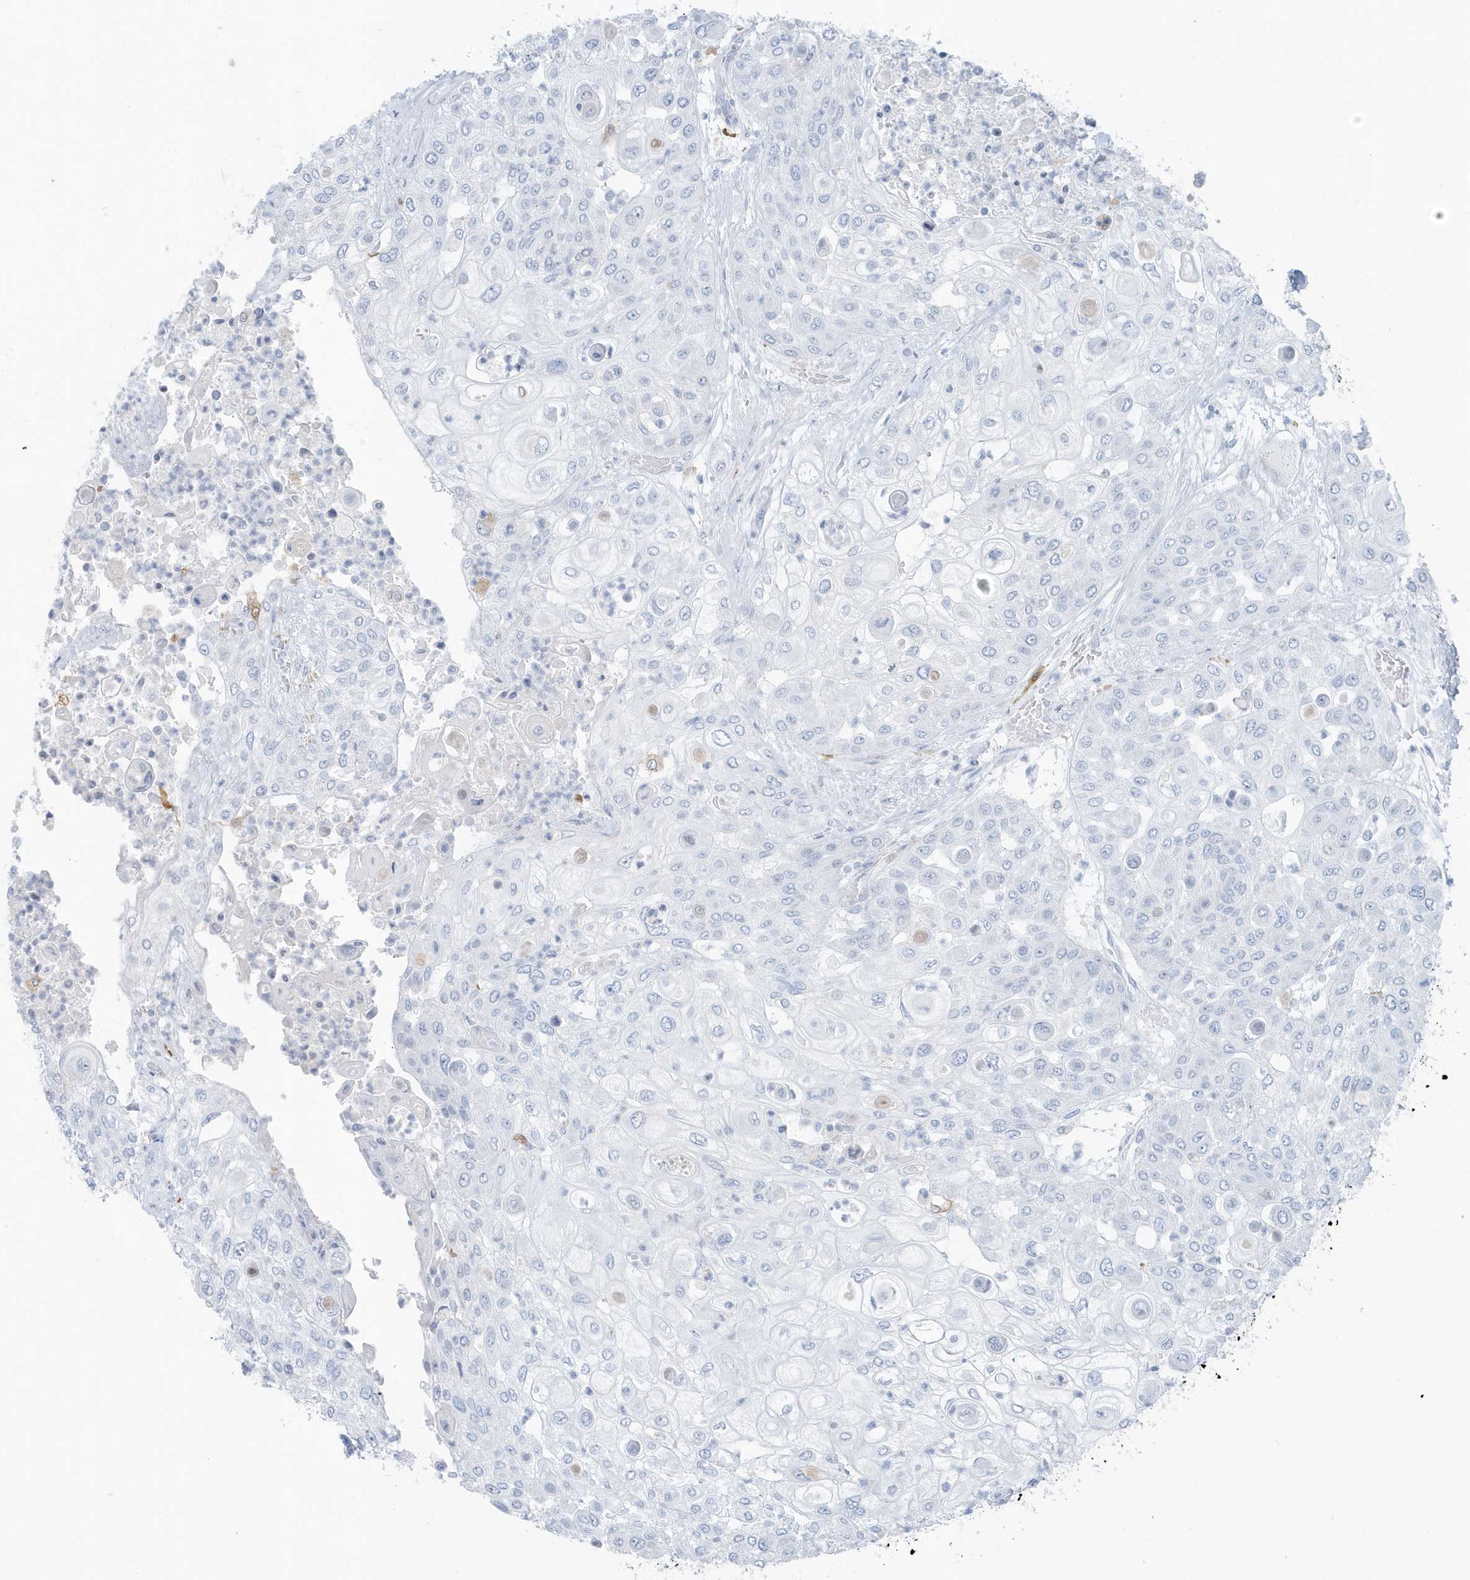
{"staining": {"intensity": "negative", "quantity": "none", "location": "none"}, "tissue": "urothelial cancer", "cell_type": "Tumor cells", "image_type": "cancer", "snomed": [{"axis": "morphology", "description": "Urothelial carcinoma, High grade"}, {"axis": "topography", "description": "Urinary bladder"}], "caption": "Urothelial carcinoma (high-grade) was stained to show a protein in brown. There is no significant staining in tumor cells.", "gene": "FAM98A", "patient": {"sex": "female", "age": 79}}